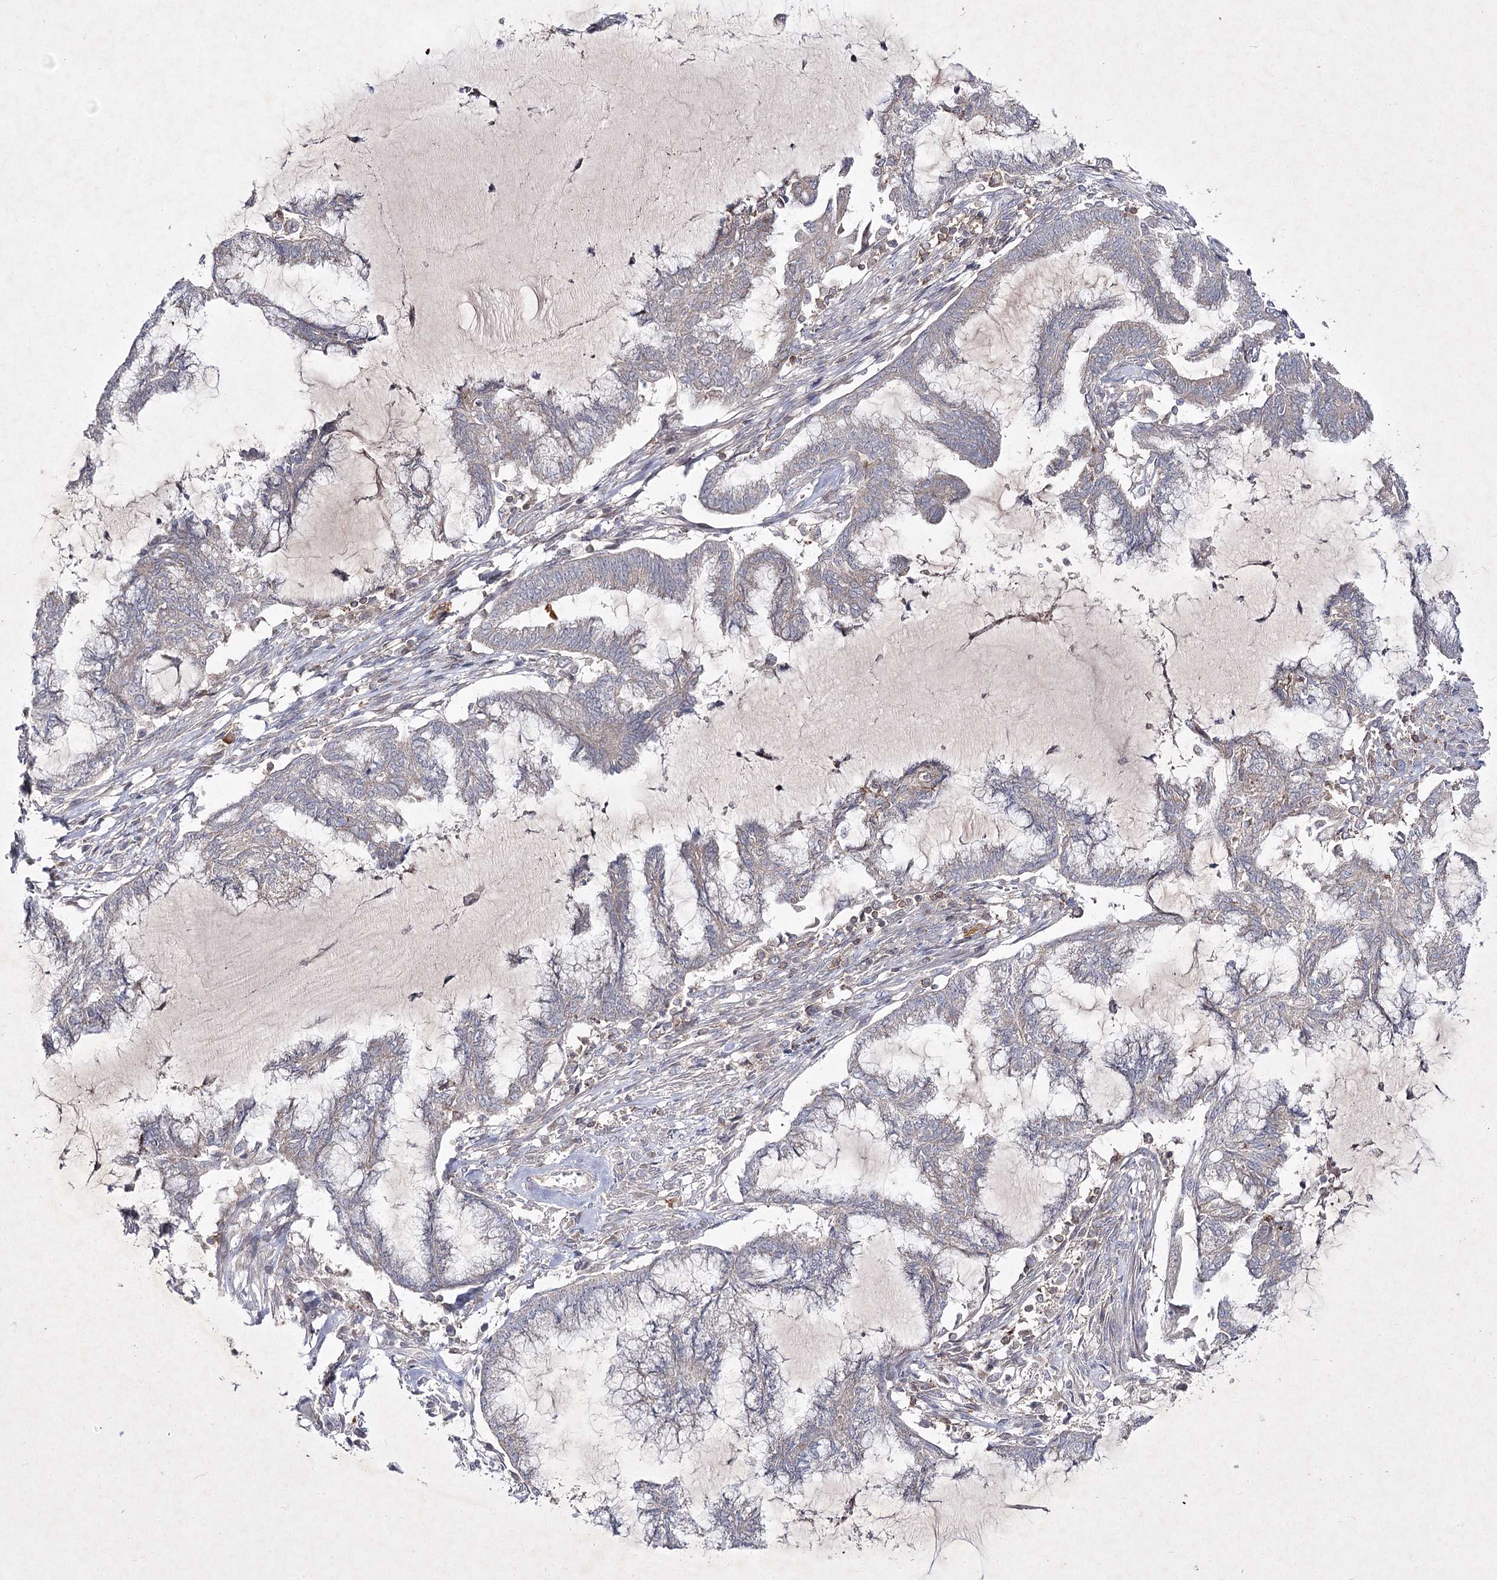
{"staining": {"intensity": "negative", "quantity": "none", "location": "none"}, "tissue": "endometrial cancer", "cell_type": "Tumor cells", "image_type": "cancer", "snomed": [{"axis": "morphology", "description": "Adenocarcinoma, NOS"}, {"axis": "topography", "description": "Endometrium"}], "caption": "Micrograph shows no protein positivity in tumor cells of endometrial cancer (adenocarcinoma) tissue.", "gene": "CIB2", "patient": {"sex": "female", "age": 86}}